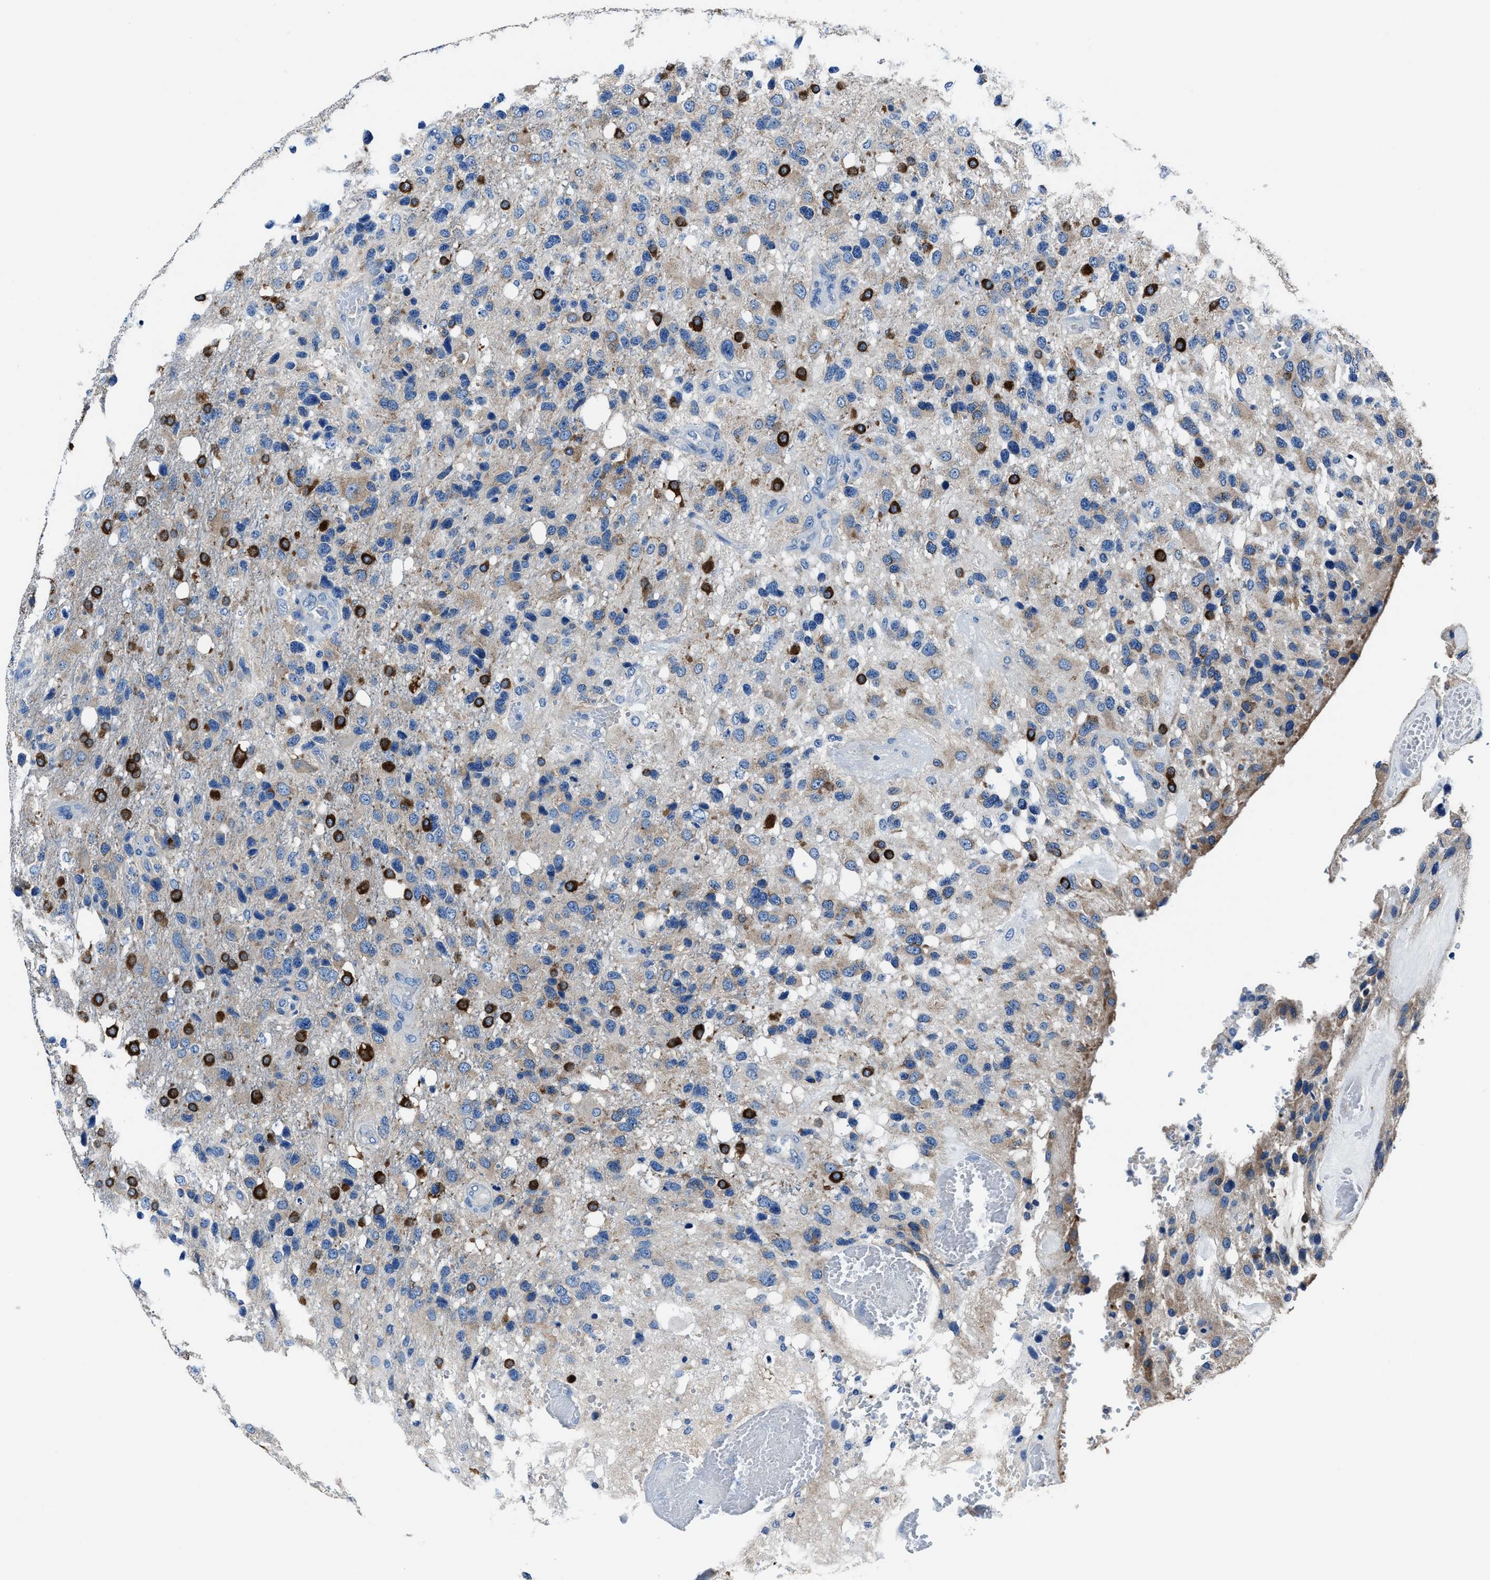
{"staining": {"intensity": "strong", "quantity": "<25%", "location": "cytoplasmic/membranous"}, "tissue": "glioma", "cell_type": "Tumor cells", "image_type": "cancer", "snomed": [{"axis": "morphology", "description": "Glioma, malignant, High grade"}, {"axis": "topography", "description": "Brain"}], "caption": "Immunohistochemical staining of glioma demonstrates strong cytoplasmic/membranous protein expression in about <25% of tumor cells.", "gene": "NACAD", "patient": {"sex": "female", "age": 58}}